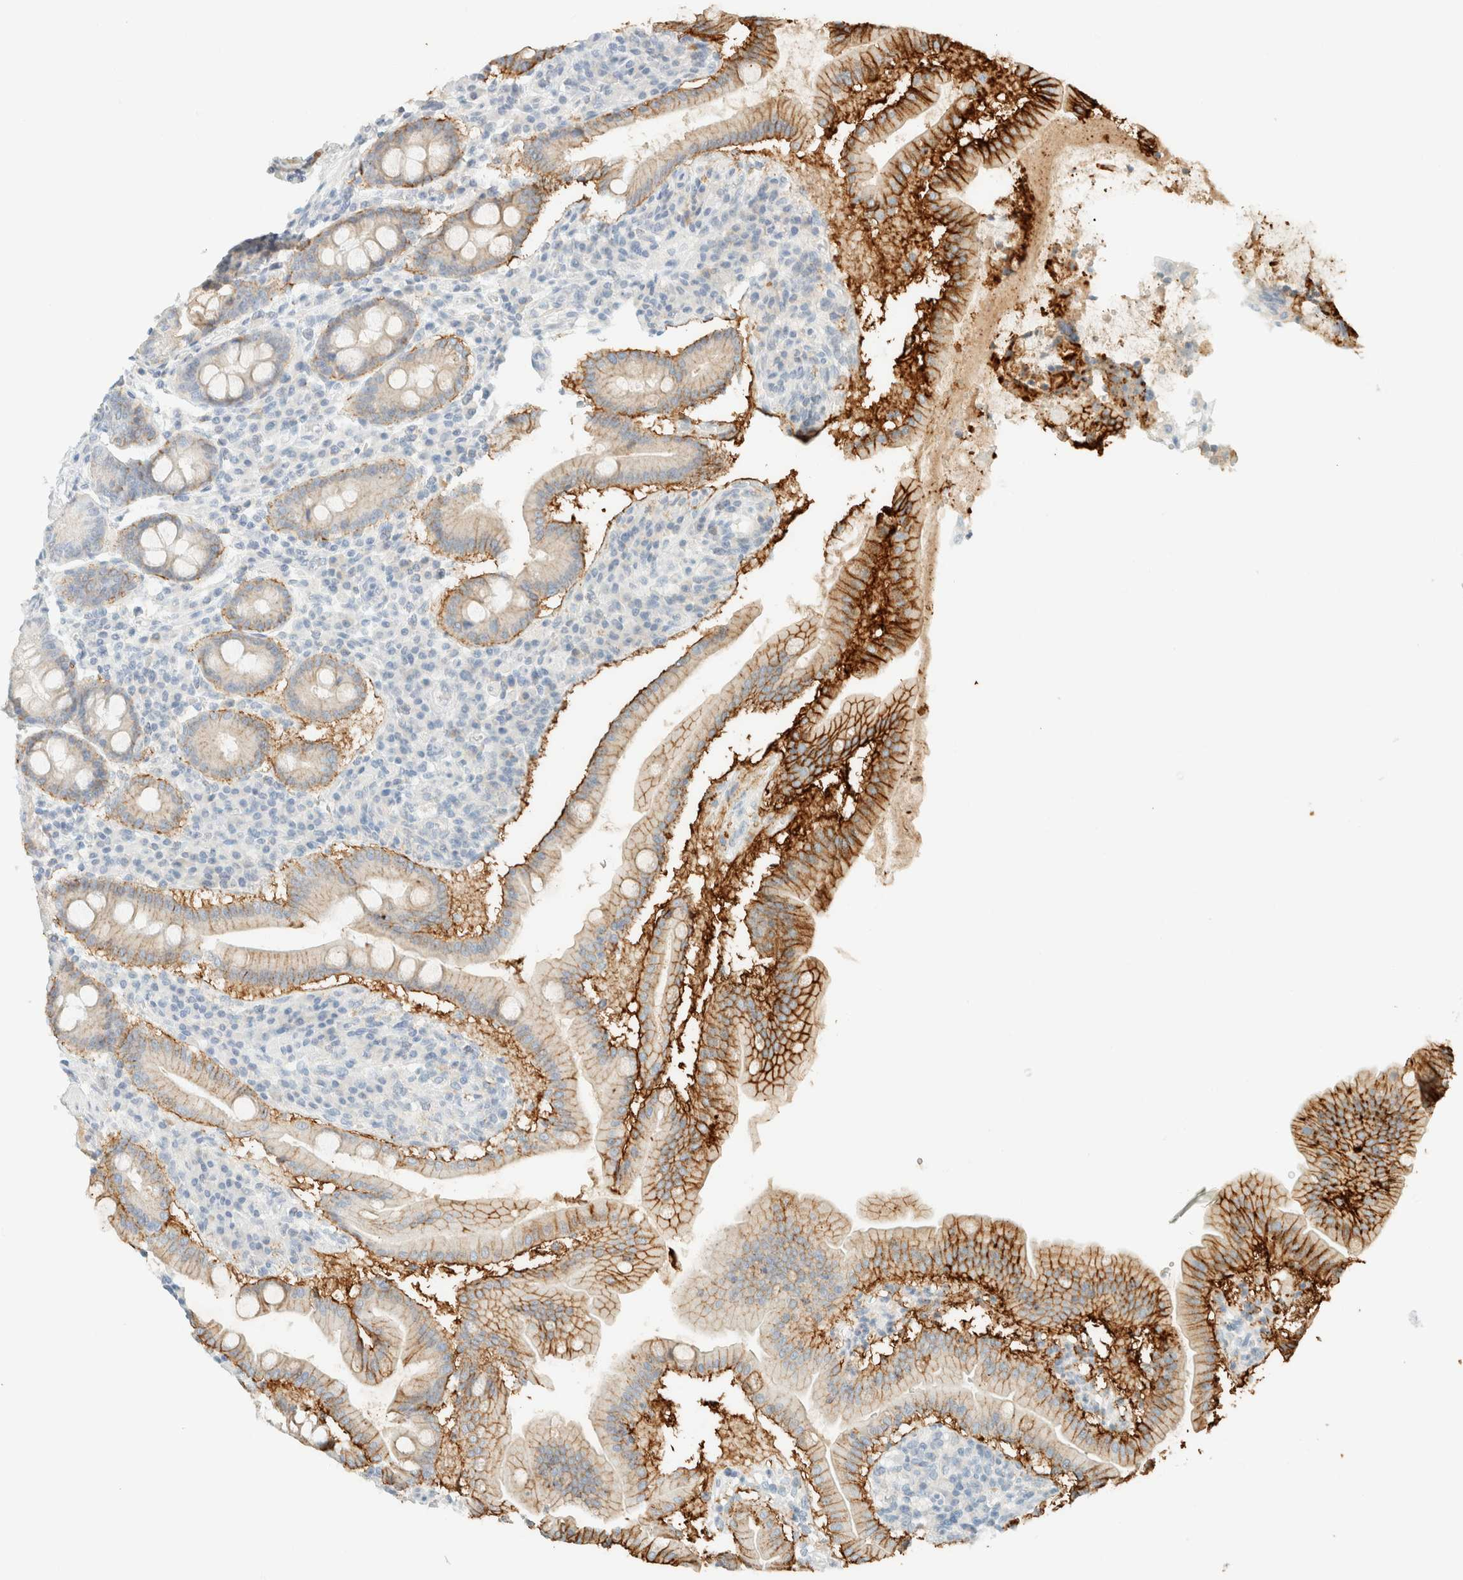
{"staining": {"intensity": "strong", "quantity": "<25%", "location": "cytoplasmic/membranous"}, "tissue": "duodenum", "cell_type": "Glandular cells", "image_type": "normal", "snomed": [{"axis": "morphology", "description": "Normal tissue, NOS"}, {"axis": "topography", "description": "Duodenum"}], "caption": "IHC photomicrograph of unremarkable duodenum: duodenum stained using immunohistochemistry (IHC) exhibits medium levels of strong protein expression localized specifically in the cytoplasmic/membranous of glandular cells, appearing as a cytoplasmic/membranous brown color.", "gene": "GPA33", "patient": {"sex": "male", "age": 50}}